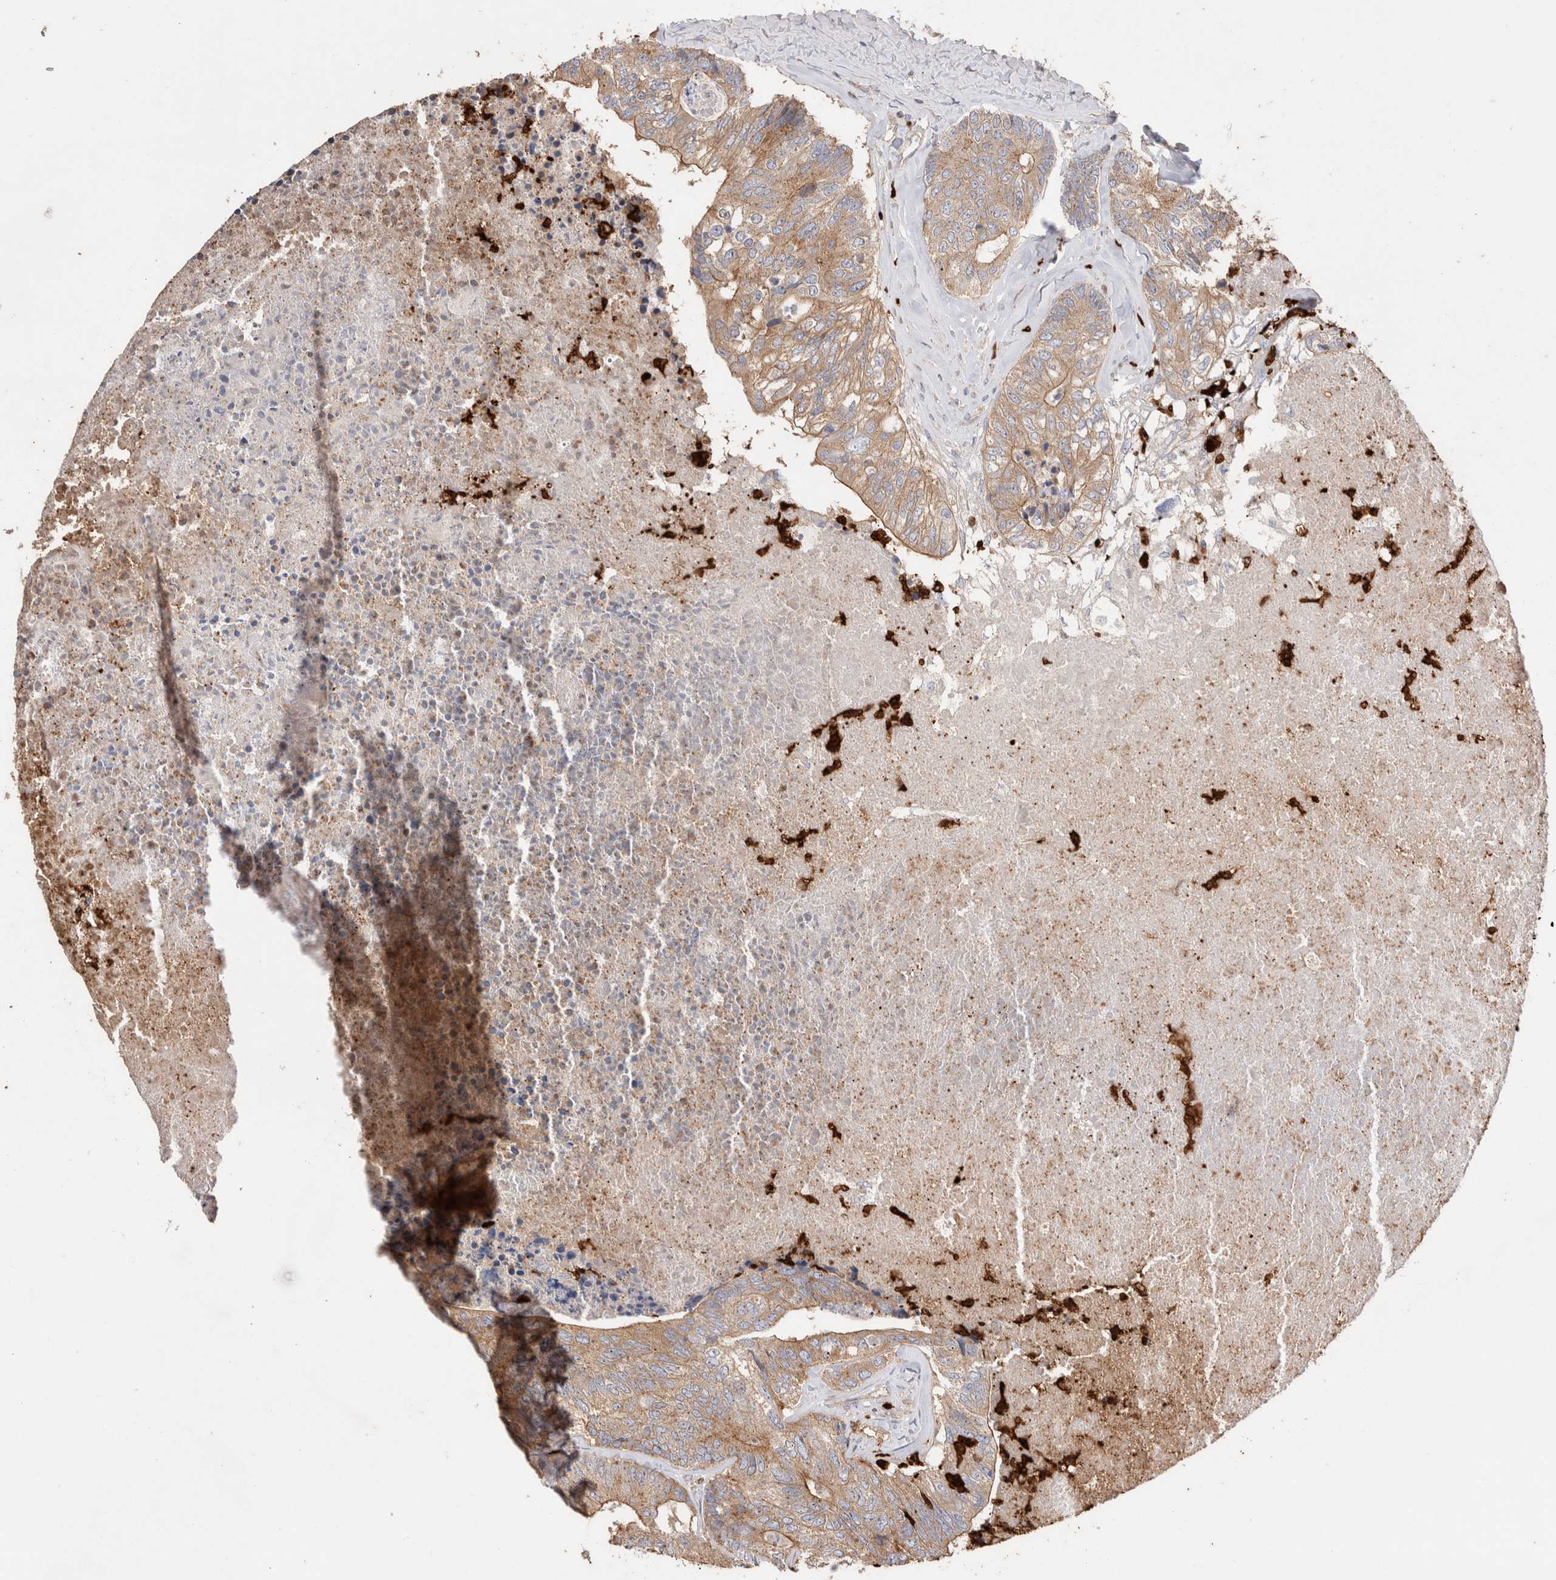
{"staining": {"intensity": "moderate", "quantity": ">75%", "location": "cytoplasmic/membranous"}, "tissue": "colorectal cancer", "cell_type": "Tumor cells", "image_type": "cancer", "snomed": [{"axis": "morphology", "description": "Adenocarcinoma, NOS"}, {"axis": "topography", "description": "Colon"}], "caption": "Protein staining by immunohistochemistry (IHC) shows moderate cytoplasmic/membranous positivity in approximately >75% of tumor cells in adenocarcinoma (colorectal).", "gene": "NXT2", "patient": {"sex": "female", "age": 67}}